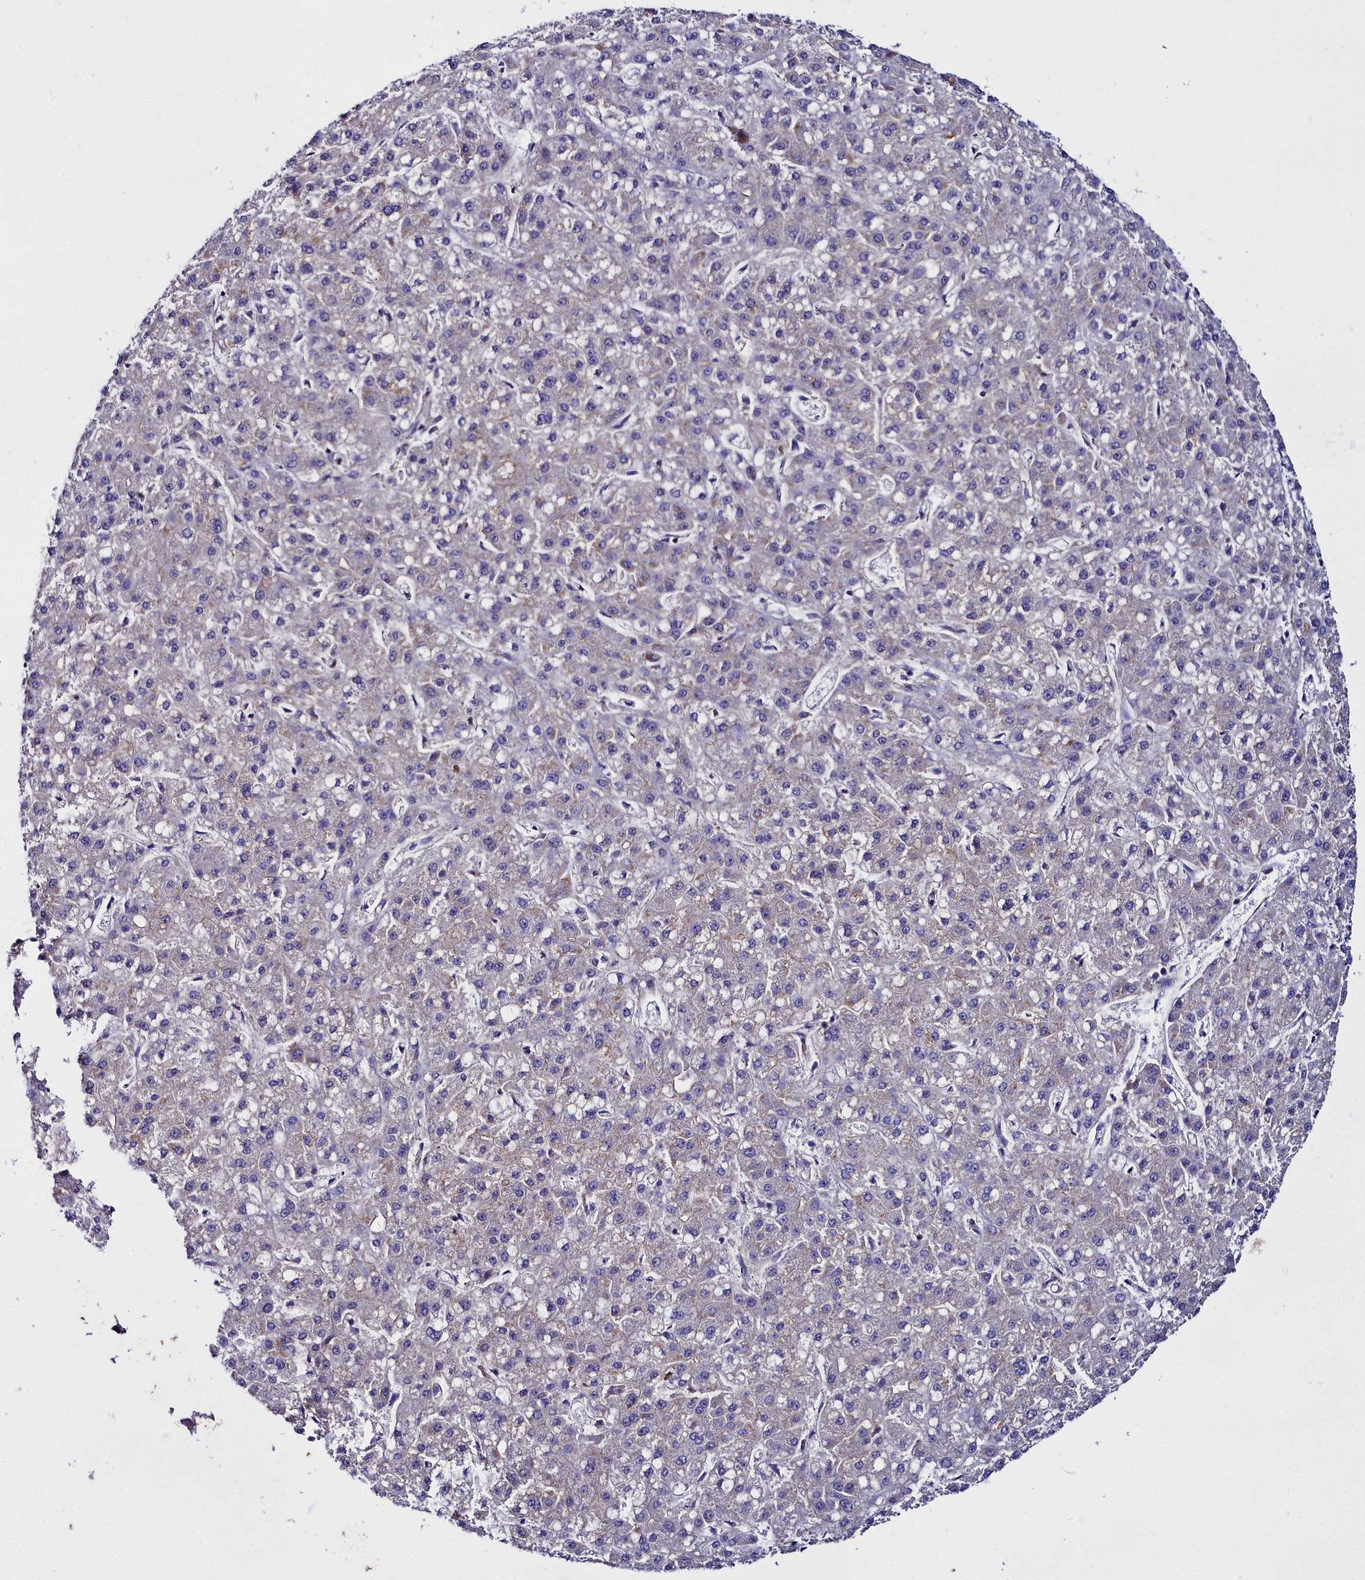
{"staining": {"intensity": "negative", "quantity": "none", "location": "none"}, "tissue": "liver cancer", "cell_type": "Tumor cells", "image_type": "cancer", "snomed": [{"axis": "morphology", "description": "Carcinoma, Hepatocellular, NOS"}, {"axis": "topography", "description": "Liver"}], "caption": "Immunohistochemical staining of human liver cancer reveals no significant staining in tumor cells.", "gene": "FADS3", "patient": {"sex": "male", "age": 67}}